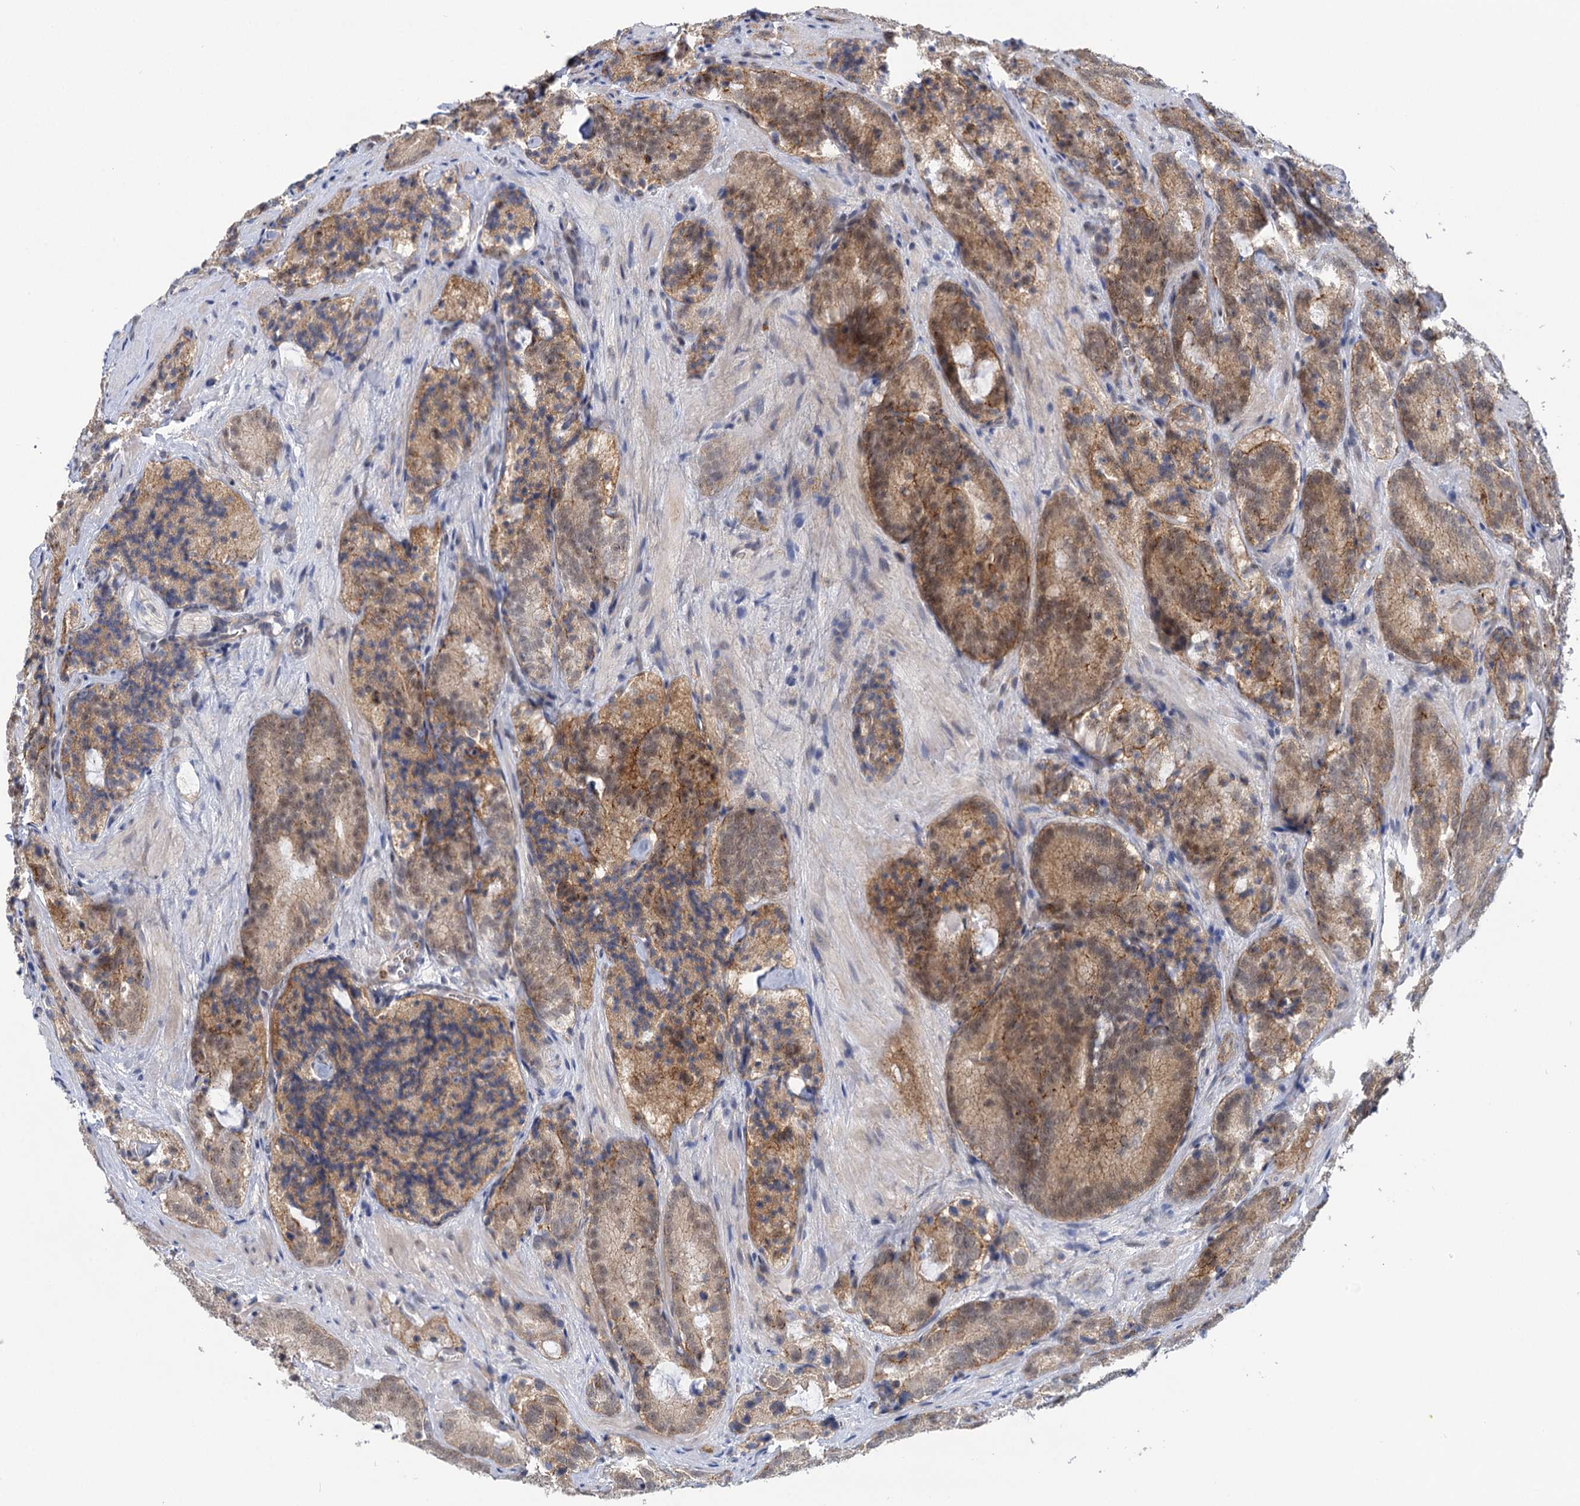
{"staining": {"intensity": "moderate", "quantity": ">75%", "location": "cytoplasmic/membranous,nuclear"}, "tissue": "prostate cancer", "cell_type": "Tumor cells", "image_type": "cancer", "snomed": [{"axis": "morphology", "description": "Adenocarcinoma, High grade"}, {"axis": "topography", "description": "Prostate"}], "caption": "Human prostate high-grade adenocarcinoma stained with a protein marker displays moderate staining in tumor cells.", "gene": "MBLAC2", "patient": {"sex": "male", "age": 57}}